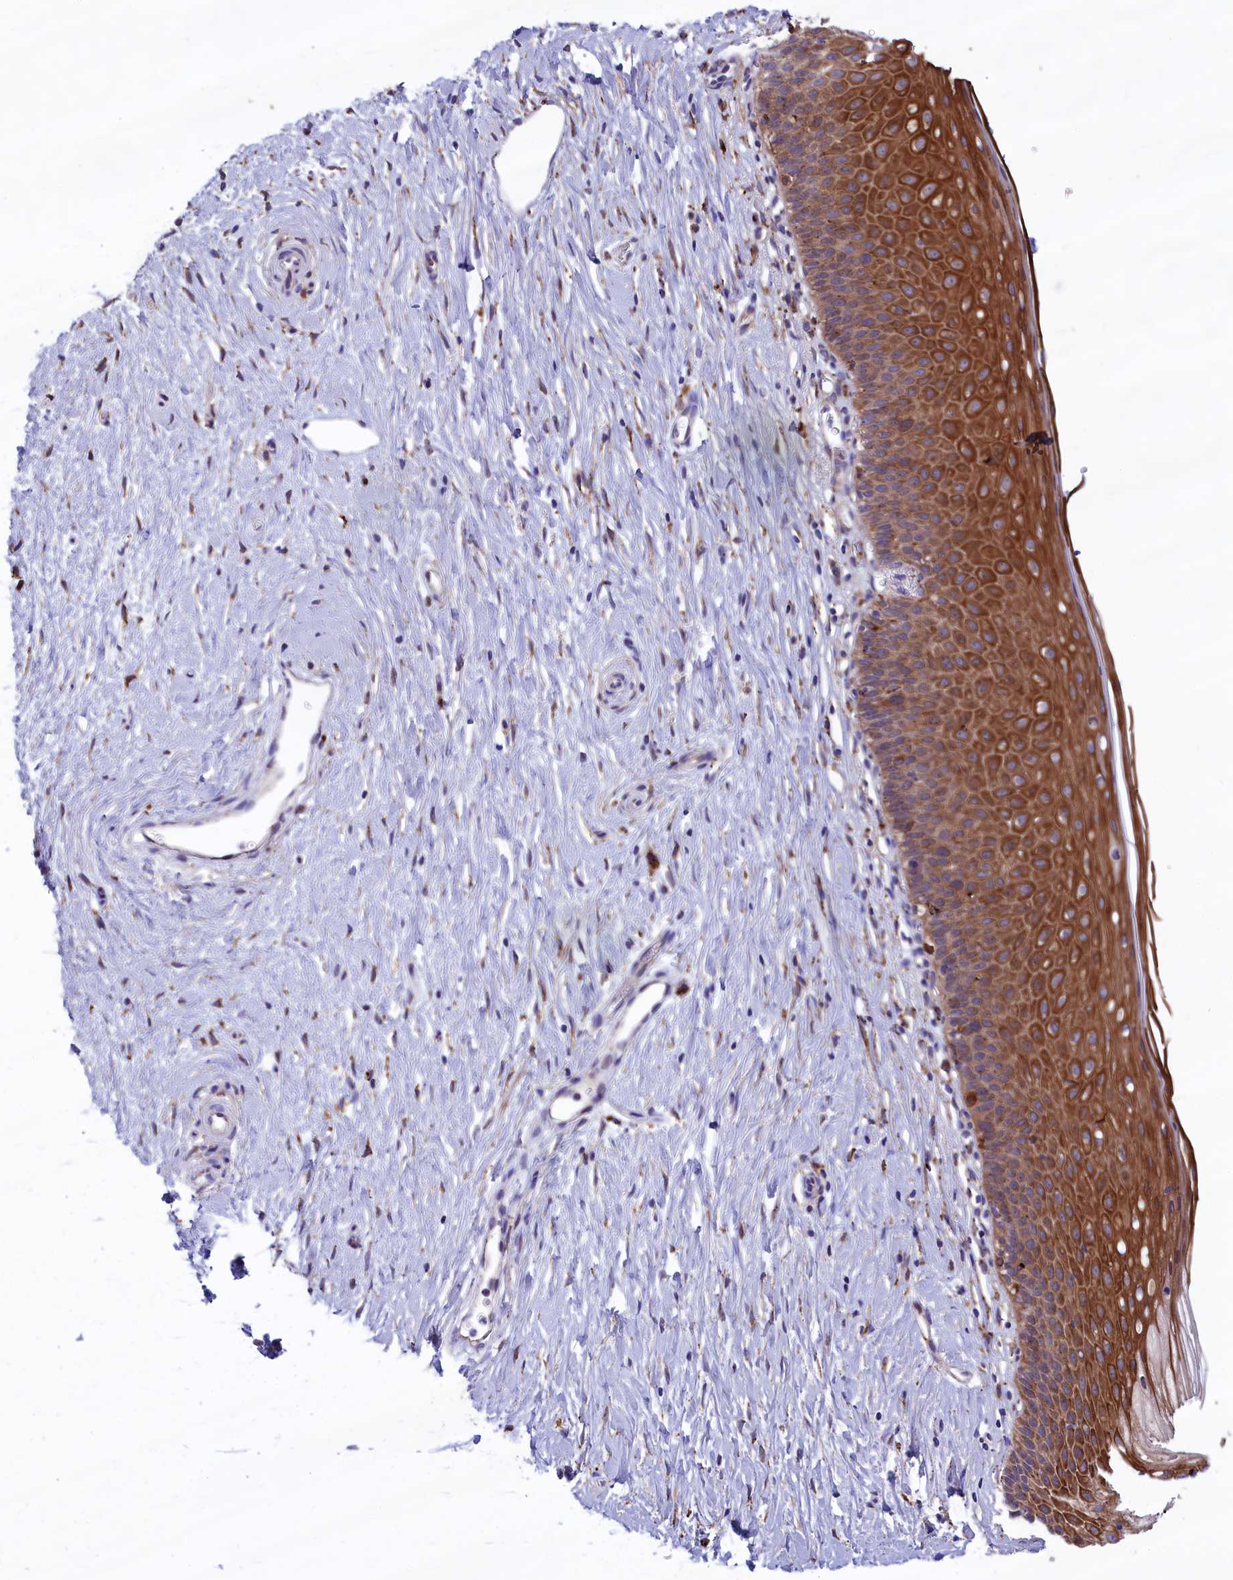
{"staining": {"intensity": "moderate", "quantity": "25%-75%", "location": "cytoplasmic/membranous"}, "tissue": "cervix", "cell_type": "Glandular cells", "image_type": "normal", "snomed": [{"axis": "morphology", "description": "Normal tissue, NOS"}, {"axis": "topography", "description": "Cervix"}], "caption": "Moderate cytoplasmic/membranous staining for a protein is appreciated in about 25%-75% of glandular cells of unremarkable cervix using immunohistochemistry.", "gene": "MAN2B1", "patient": {"sex": "female", "age": 36}}